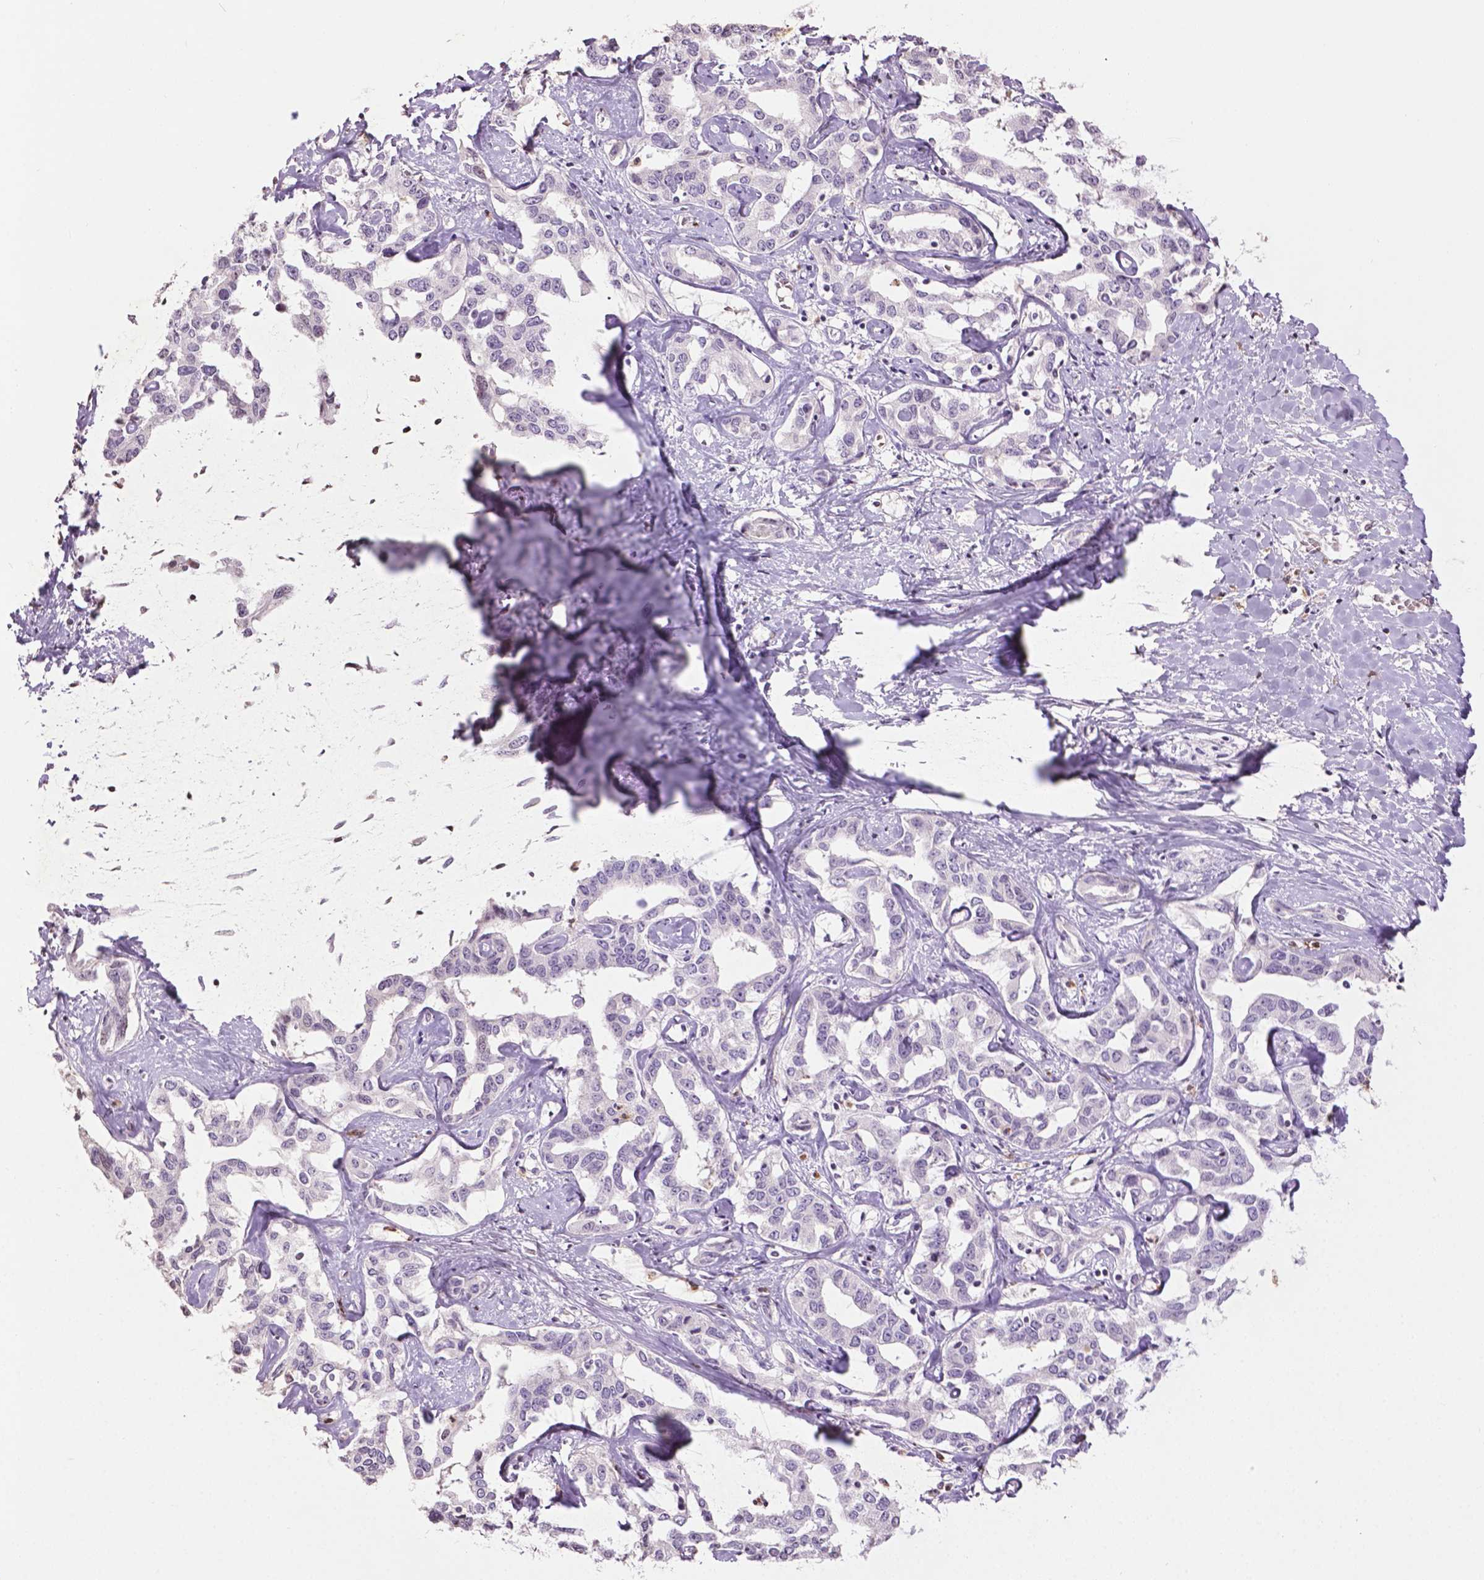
{"staining": {"intensity": "negative", "quantity": "none", "location": "none"}, "tissue": "liver cancer", "cell_type": "Tumor cells", "image_type": "cancer", "snomed": [{"axis": "morphology", "description": "Cholangiocarcinoma"}, {"axis": "topography", "description": "Liver"}], "caption": "The IHC photomicrograph has no significant positivity in tumor cells of liver cancer tissue.", "gene": "NTNG2", "patient": {"sex": "male", "age": 59}}